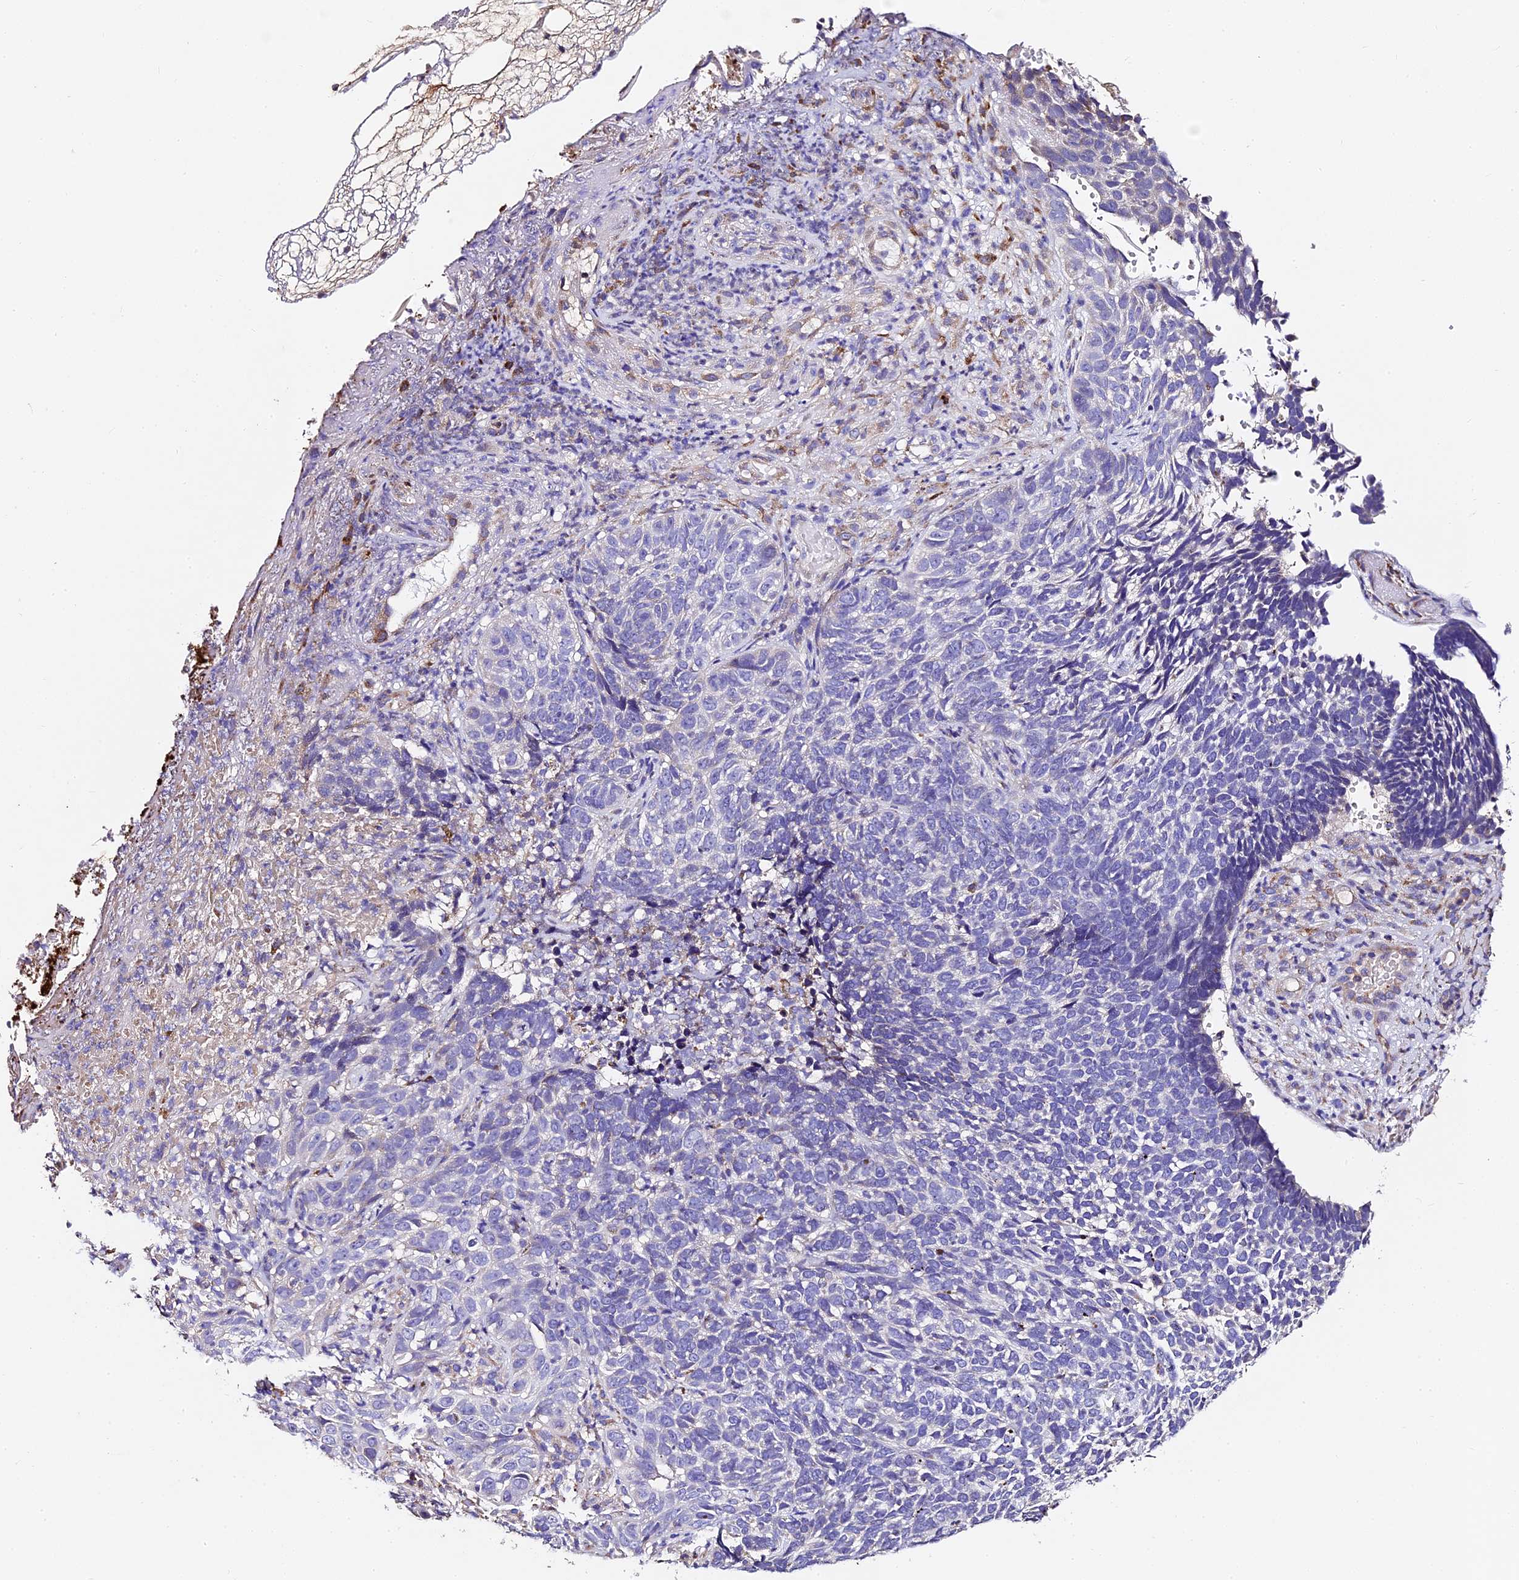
{"staining": {"intensity": "negative", "quantity": "none", "location": "none"}, "tissue": "skin cancer", "cell_type": "Tumor cells", "image_type": "cancer", "snomed": [{"axis": "morphology", "description": "Basal cell carcinoma"}, {"axis": "topography", "description": "Skin"}], "caption": "Image shows no significant protein staining in tumor cells of skin cancer (basal cell carcinoma). Nuclei are stained in blue.", "gene": "FREM3", "patient": {"sex": "female", "age": 84}}